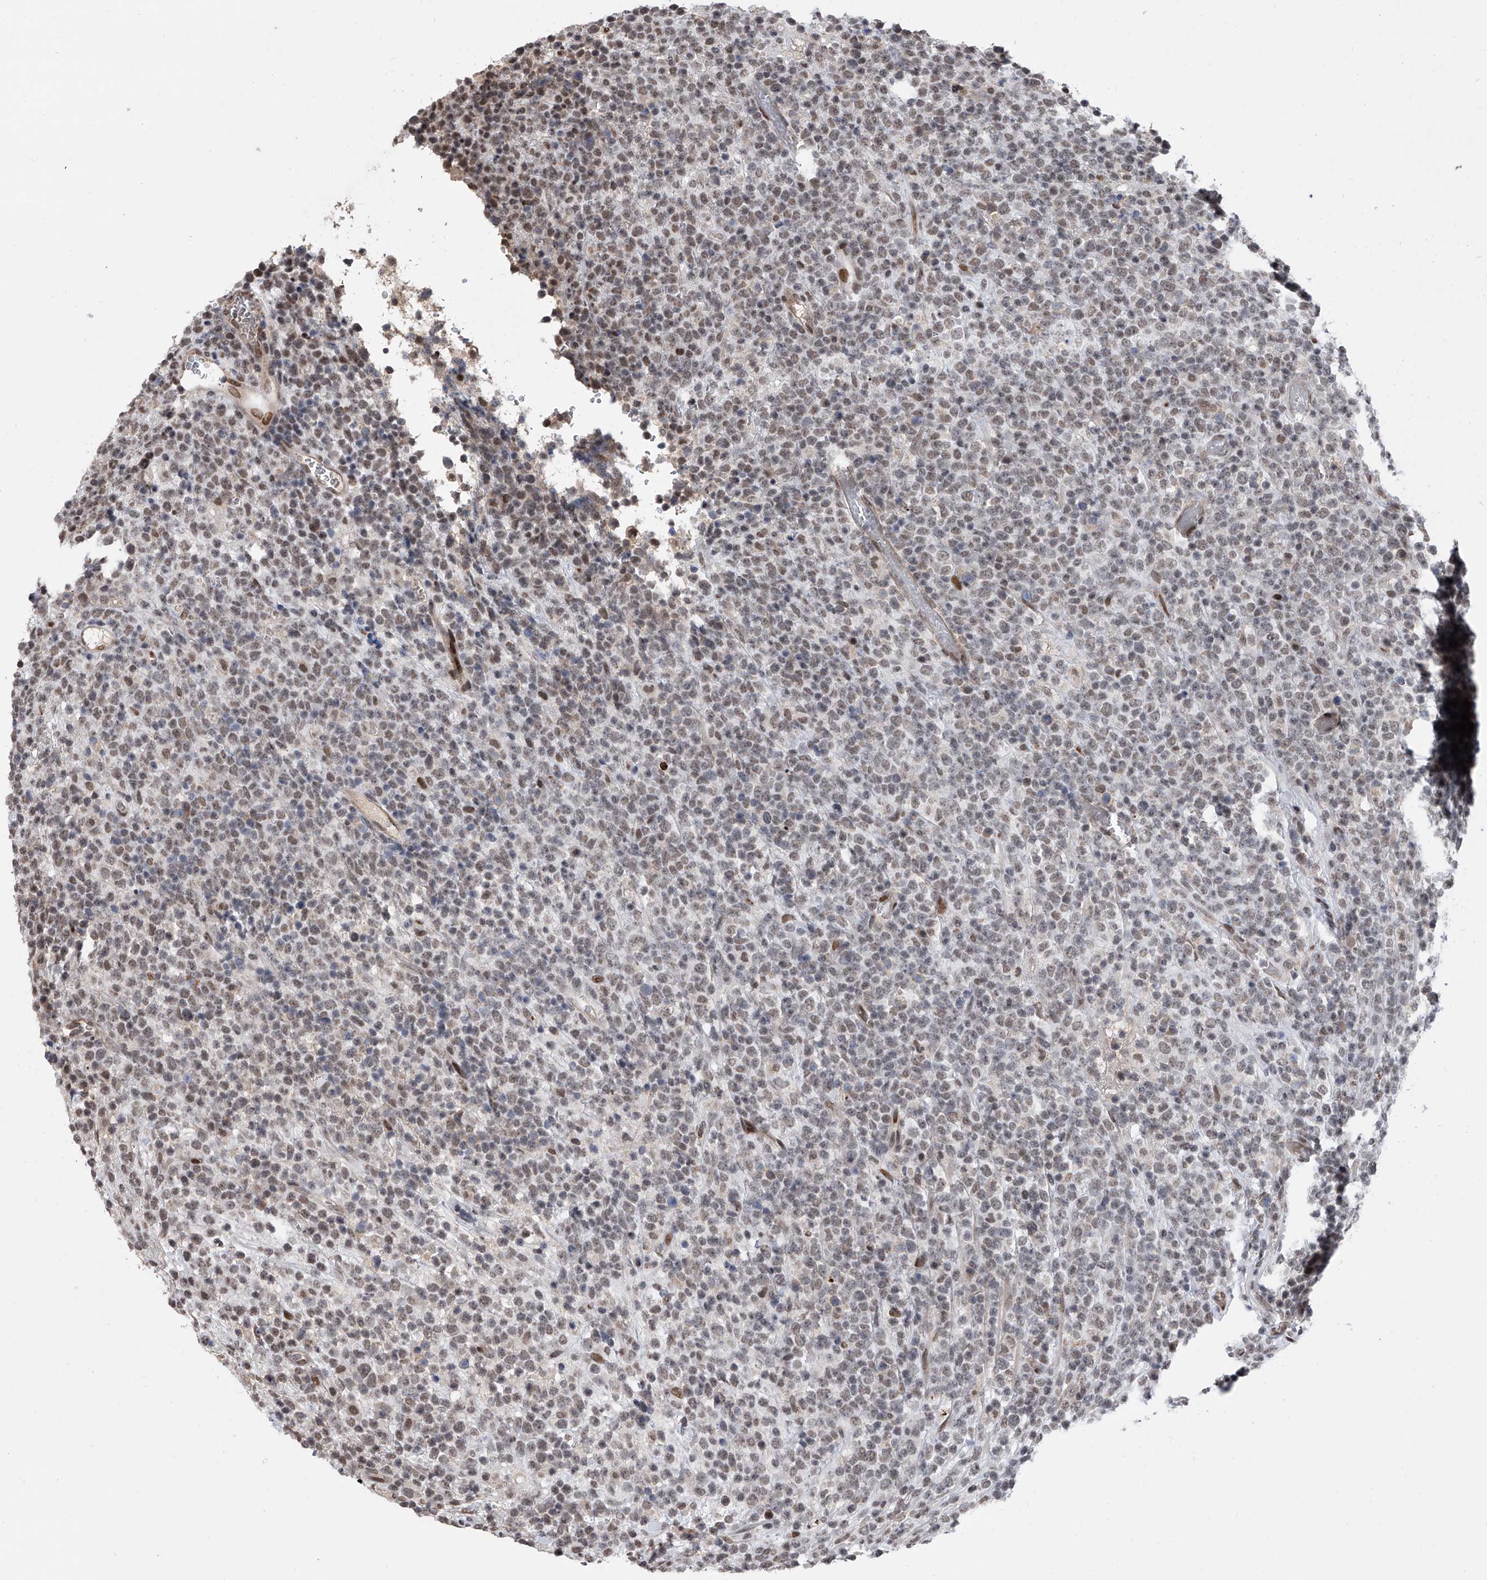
{"staining": {"intensity": "weak", "quantity": "25%-75%", "location": "nuclear"}, "tissue": "lymphoma", "cell_type": "Tumor cells", "image_type": "cancer", "snomed": [{"axis": "morphology", "description": "Malignant lymphoma, non-Hodgkin's type, High grade"}, {"axis": "topography", "description": "Colon"}], "caption": "The image displays immunohistochemical staining of lymphoma. There is weak nuclear expression is seen in about 25%-75% of tumor cells. The staining is performed using DAB (3,3'-diaminobenzidine) brown chromogen to label protein expression. The nuclei are counter-stained blue using hematoxylin.", "gene": "ZNF426", "patient": {"sex": "female", "age": 53}}